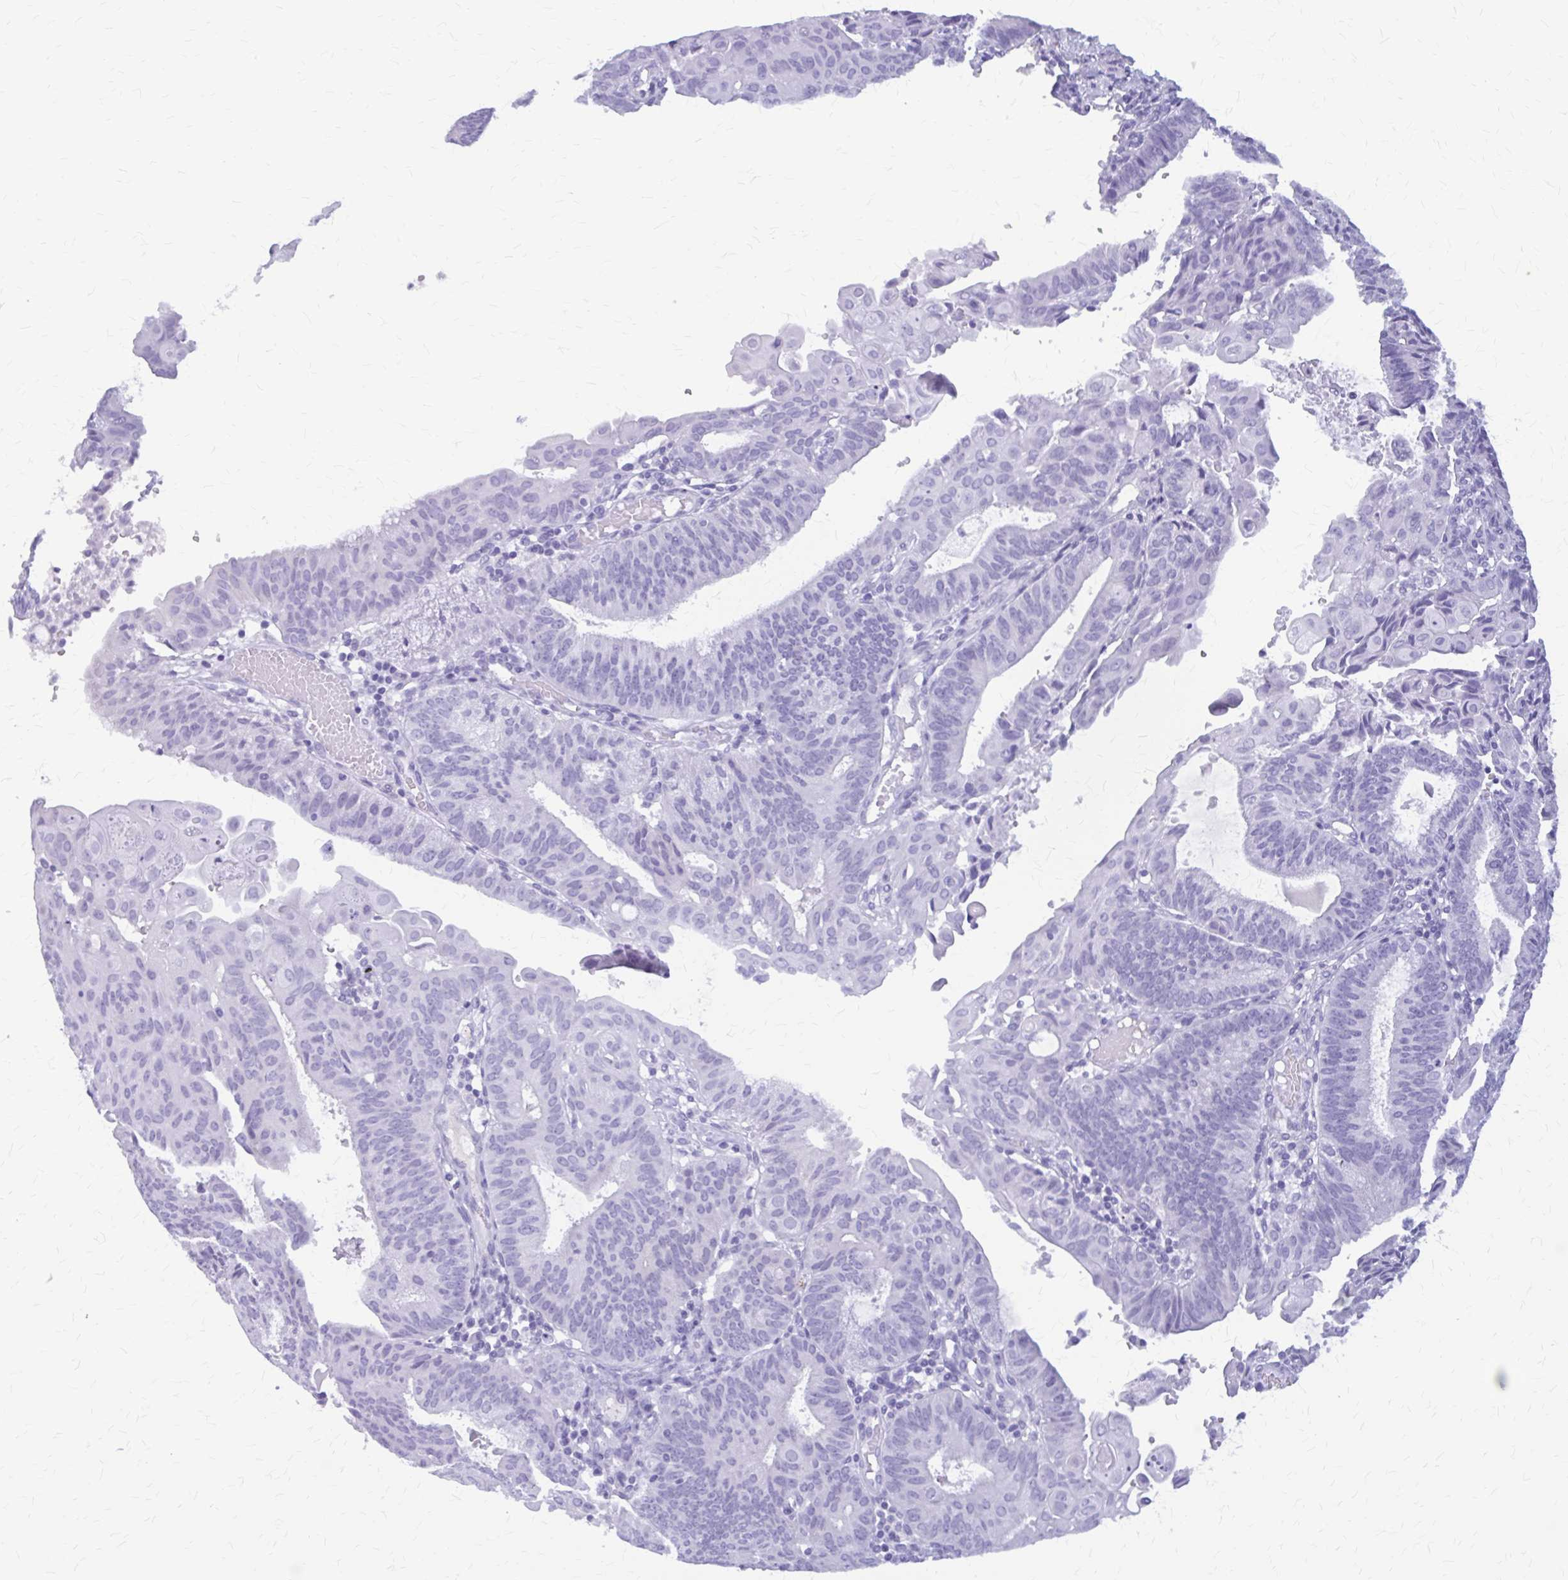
{"staining": {"intensity": "negative", "quantity": "none", "location": "none"}, "tissue": "endometrial cancer", "cell_type": "Tumor cells", "image_type": "cancer", "snomed": [{"axis": "morphology", "description": "Adenocarcinoma, NOS"}, {"axis": "topography", "description": "Endometrium"}], "caption": "Tumor cells show no significant positivity in endometrial adenocarcinoma.", "gene": "KLHDC7A", "patient": {"sex": "female", "age": 49}}